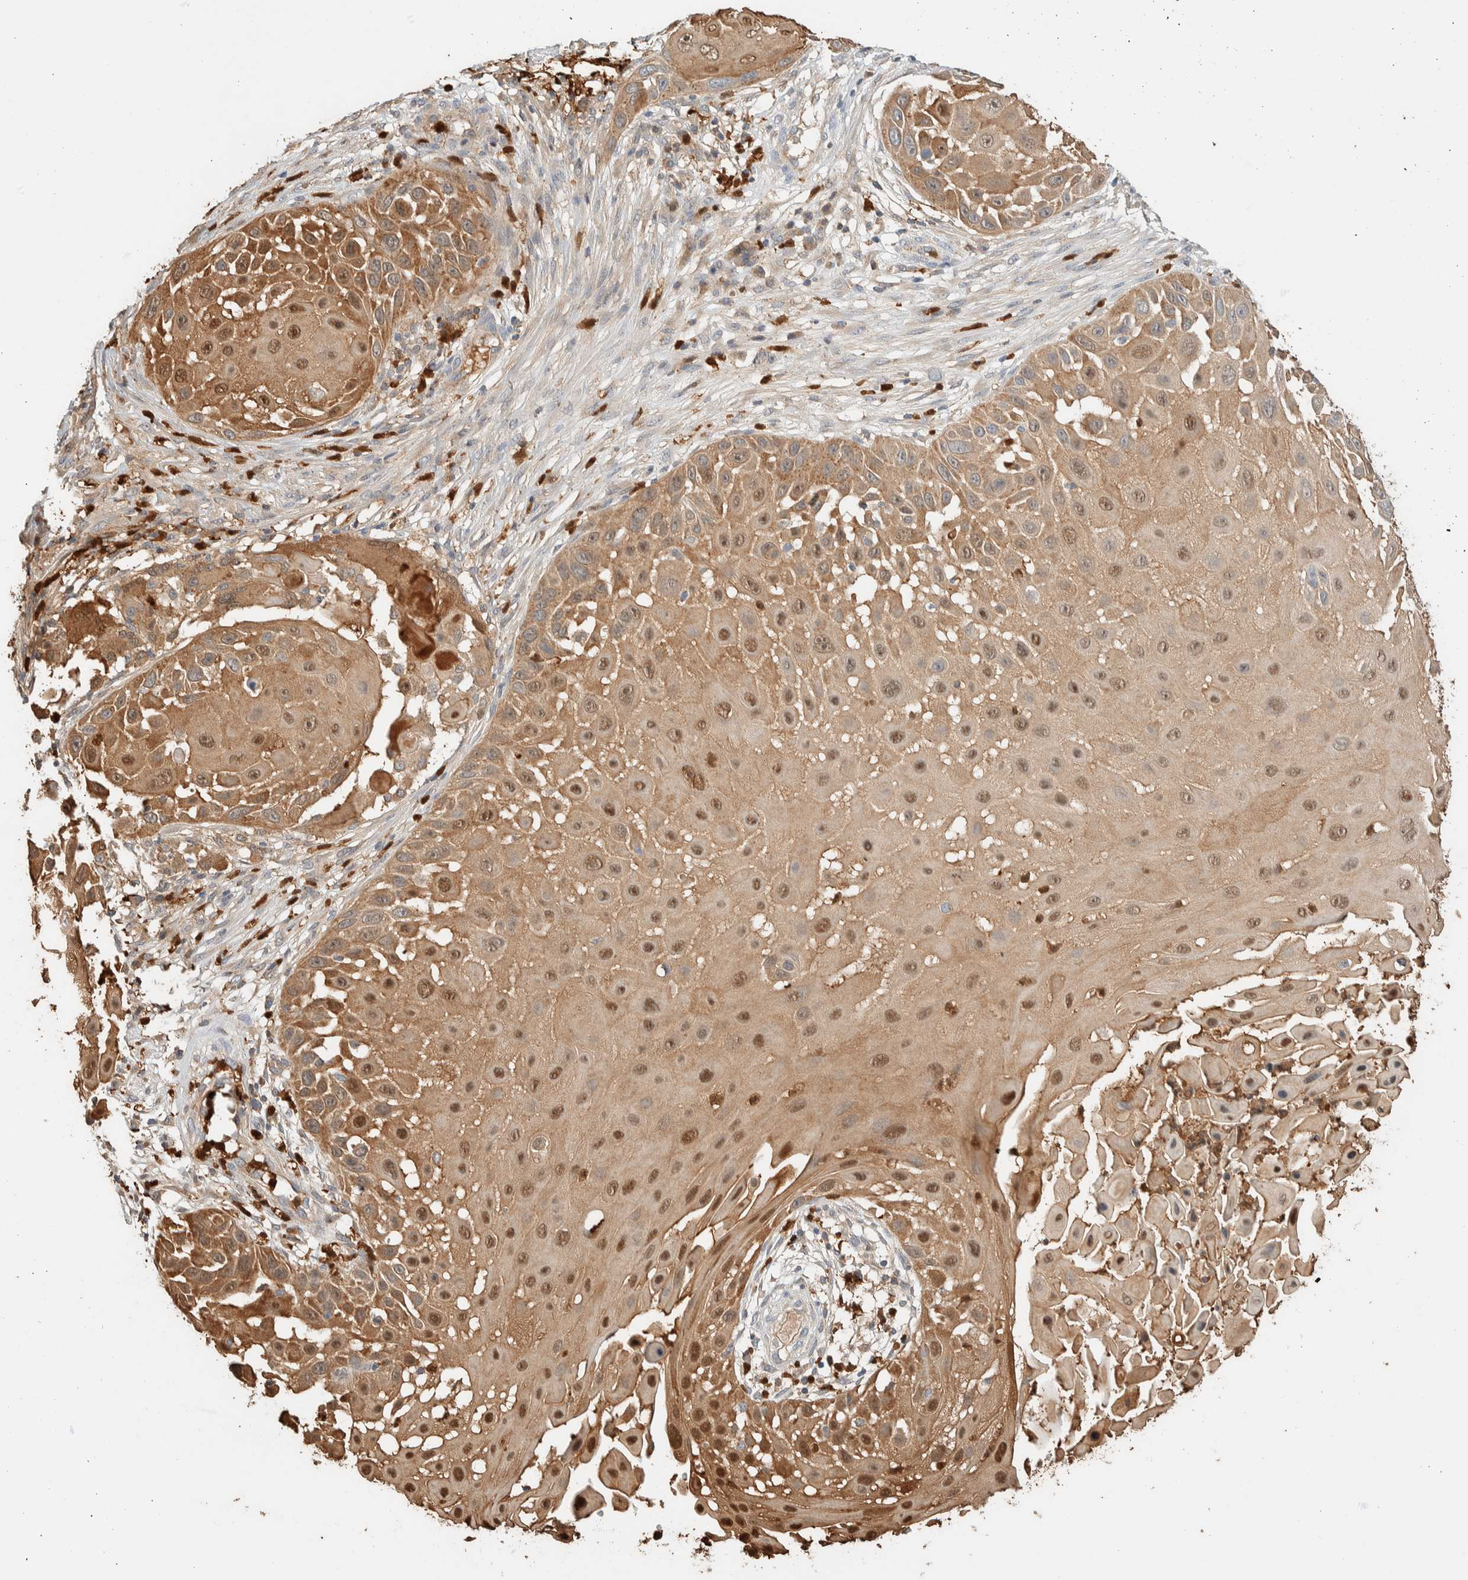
{"staining": {"intensity": "moderate", "quantity": ">75%", "location": "cytoplasmic/membranous,nuclear"}, "tissue": "skin cancer", "cell_type": "Tumor cells", "image_type": "cancer", "snomed": [{"axis": "morphology", "description": "Squamous cell carcinoma, NOS"}, {"axis": "topography", "description": "Skin"}], "caption": "Immunohistochemical staining of human skin cancer exhibits medium levels of moderate cytoplasmic/membranous and nuclear staining in about >75% of tumor cells.", "gene": "SETD4", "patient": {"sex": "female", "age": 44}}